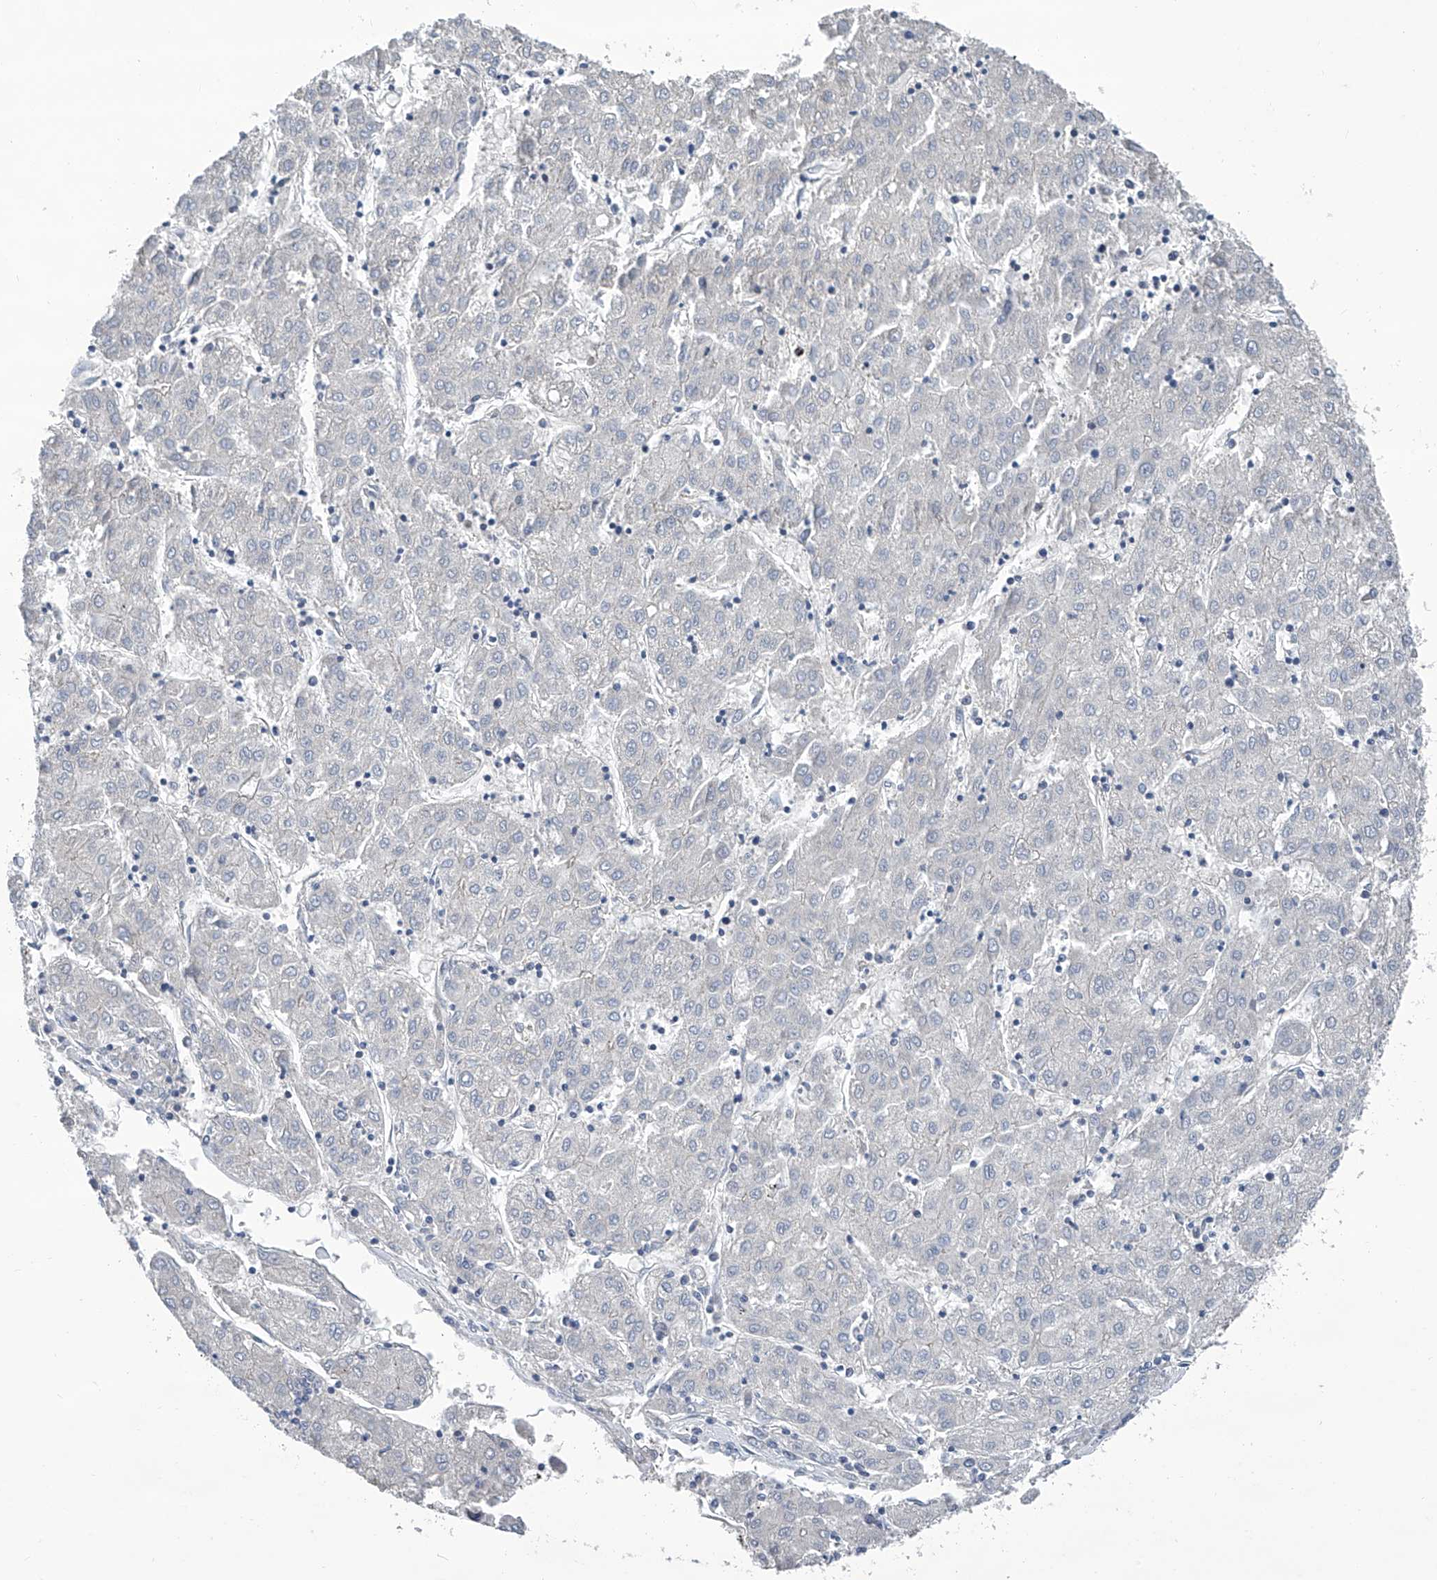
{"staining": {"intensity": "negative", "quantity": "none", "location": "none"}, "tissue": "liver cancer", "cell_type": "Tumor cells", "image_type": "cancer", "snomed": [{"axis": "morphology", "description": "Carcinoma, Hepatocellular, NOS"}, {"axis": "topography", "description": "Liver"}], "caption": "The immunohistochemistry (IHC) image has no significant expression in tumor cells of hepatocellular carcinoma (liver) tissue.", "gene": "SMAP1", "patient": {"sex": "male", "age": 72}}